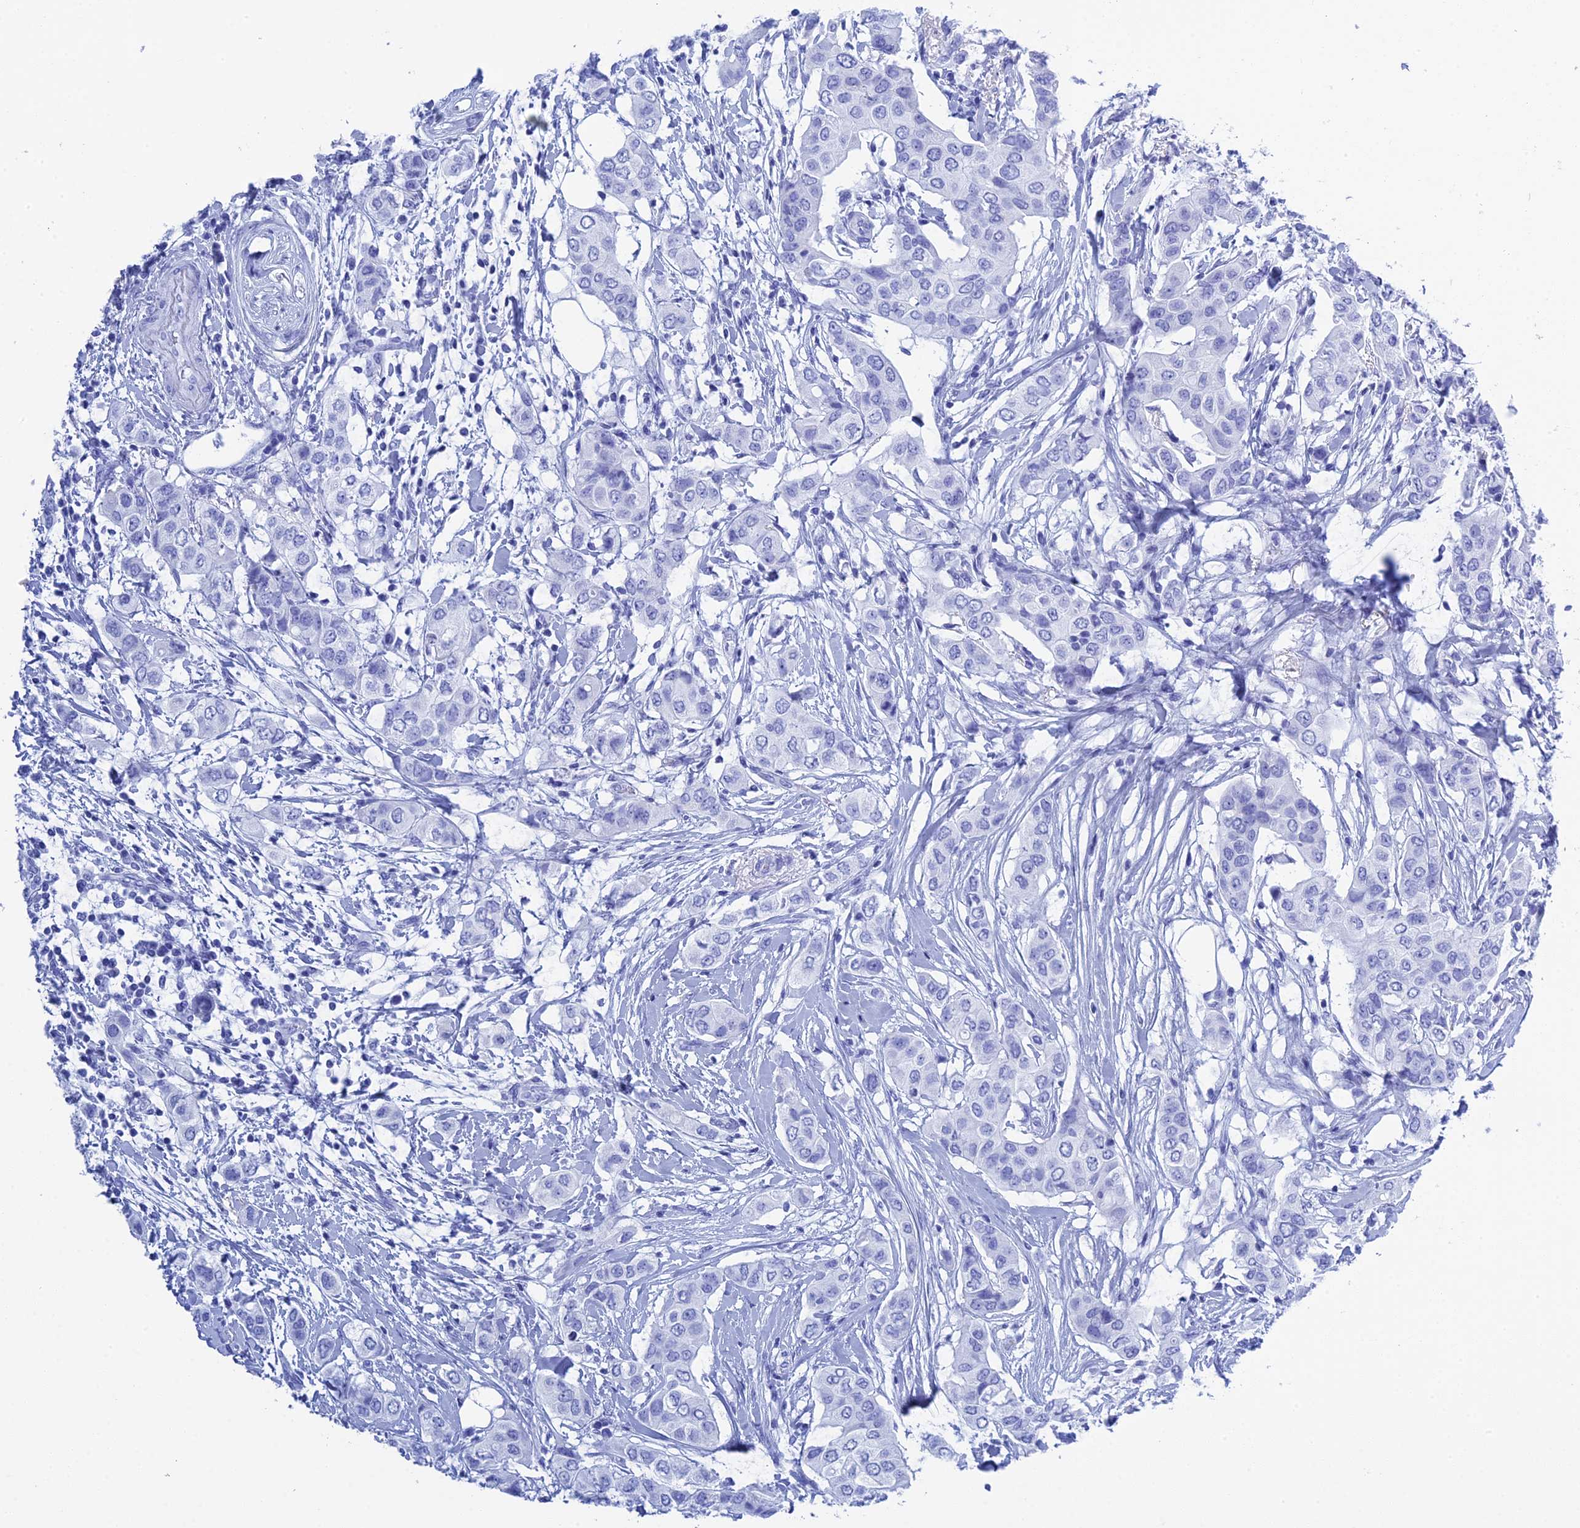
{"staining": {"intensity": "negative", "quantity": "none", "location": "none"}, "tissue": "breast cancer", "cell_type": "Tumor cells", "image_type": "cancer", "snomed": [{"axis": "morphology", "description": "Lobular carcinoma"}, {"axis": "topography", "description": "Breast"}], "caption": "Breast lobular carcinoma stained for a protein using immunohistochemistry (IHC) exhibits no staining tumor cells.", "gene": "TEX101", "patient": {"sex": "female", "age": 51}}